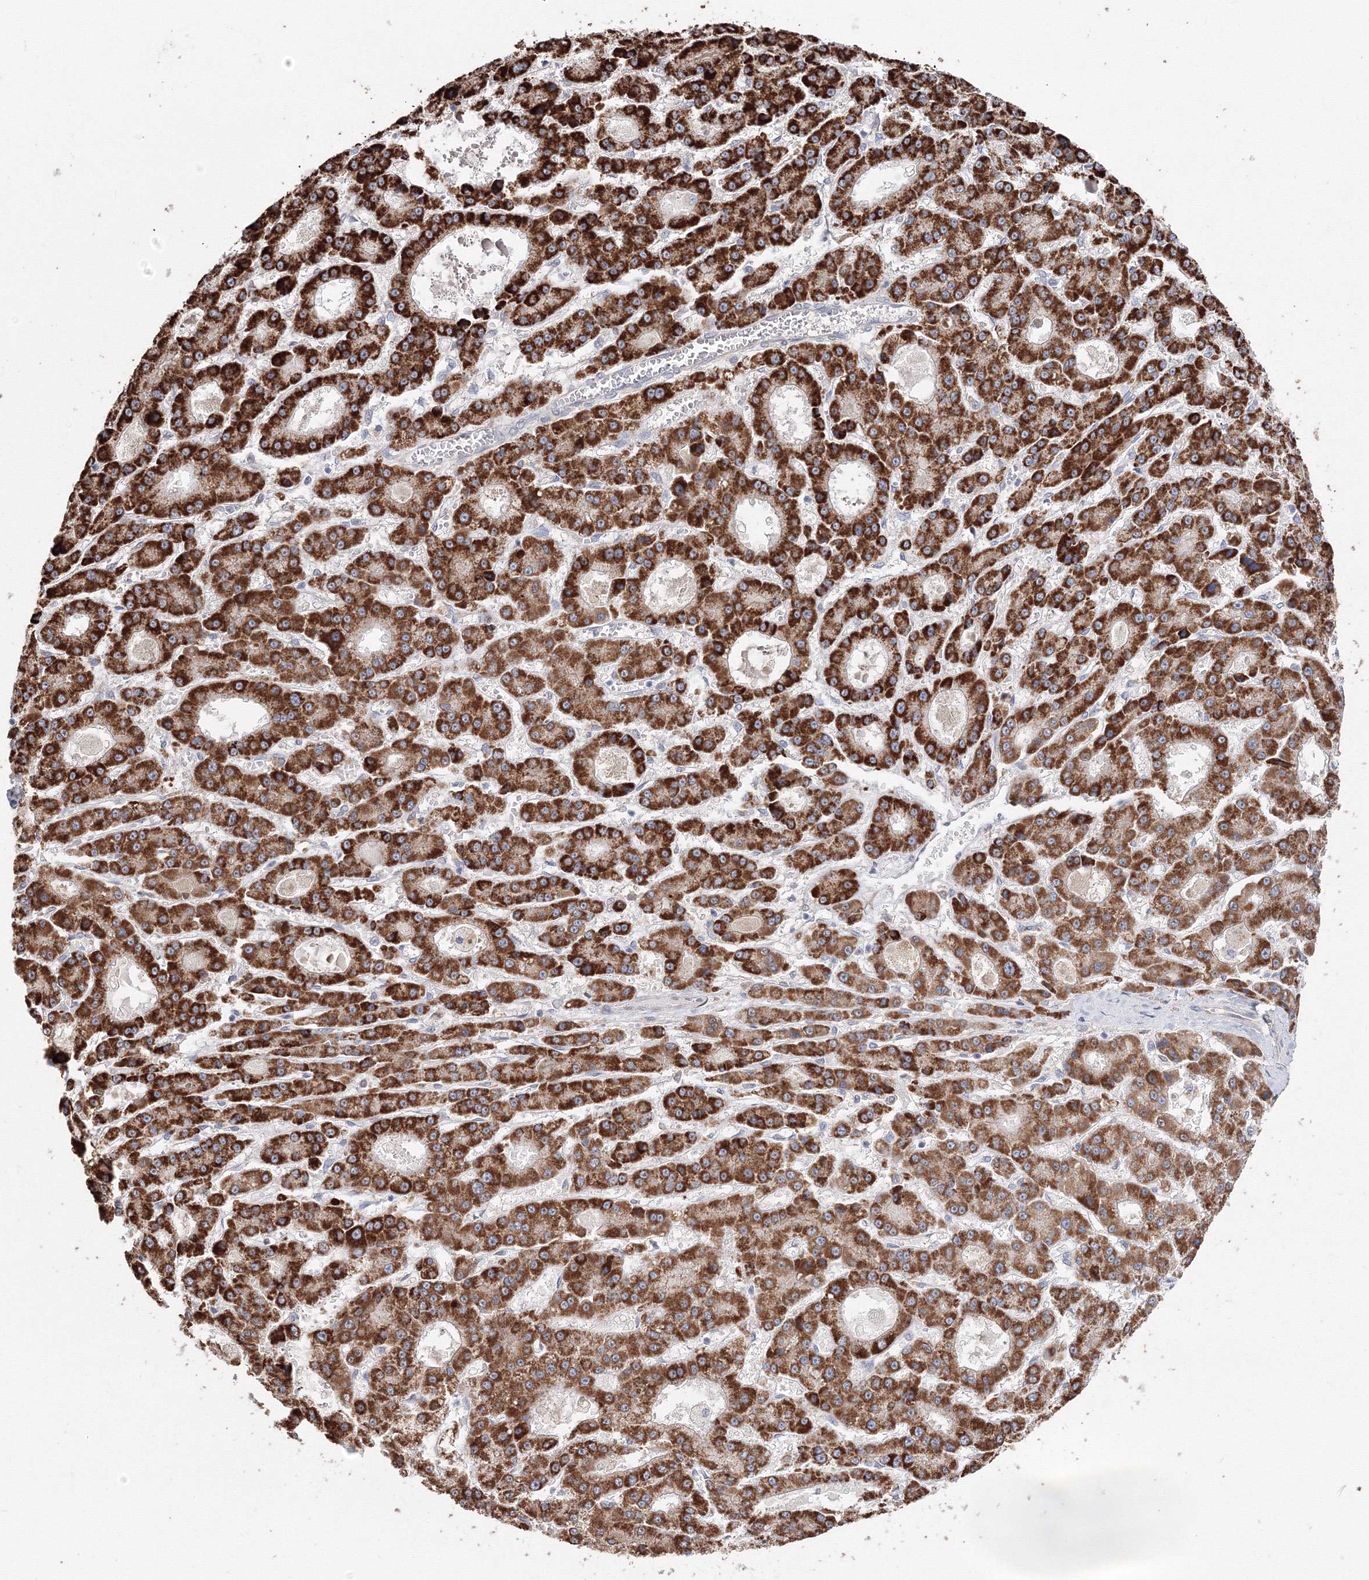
{"staining": {"intensity": "strong", "quantity": ">75%", "location": "cytoplasmic/membranous"}, "tissue": "liver cancer", "cell_type": "Tumor cells", "image_type": "cancer", "snomed": [{"axis": "morphology", "description": "Carcinoma, Hepatocellular, NOS"}, {"axis": "topography", "description": "Liver"}], "caption": "Protein staining of liver hepatocellular carcinoma tissue displays strong cytoplasmic/membranous expression in about >75% of tumor cells.", "gene": "DHRS12", "patient": {"sex": "male", "age": 70}}